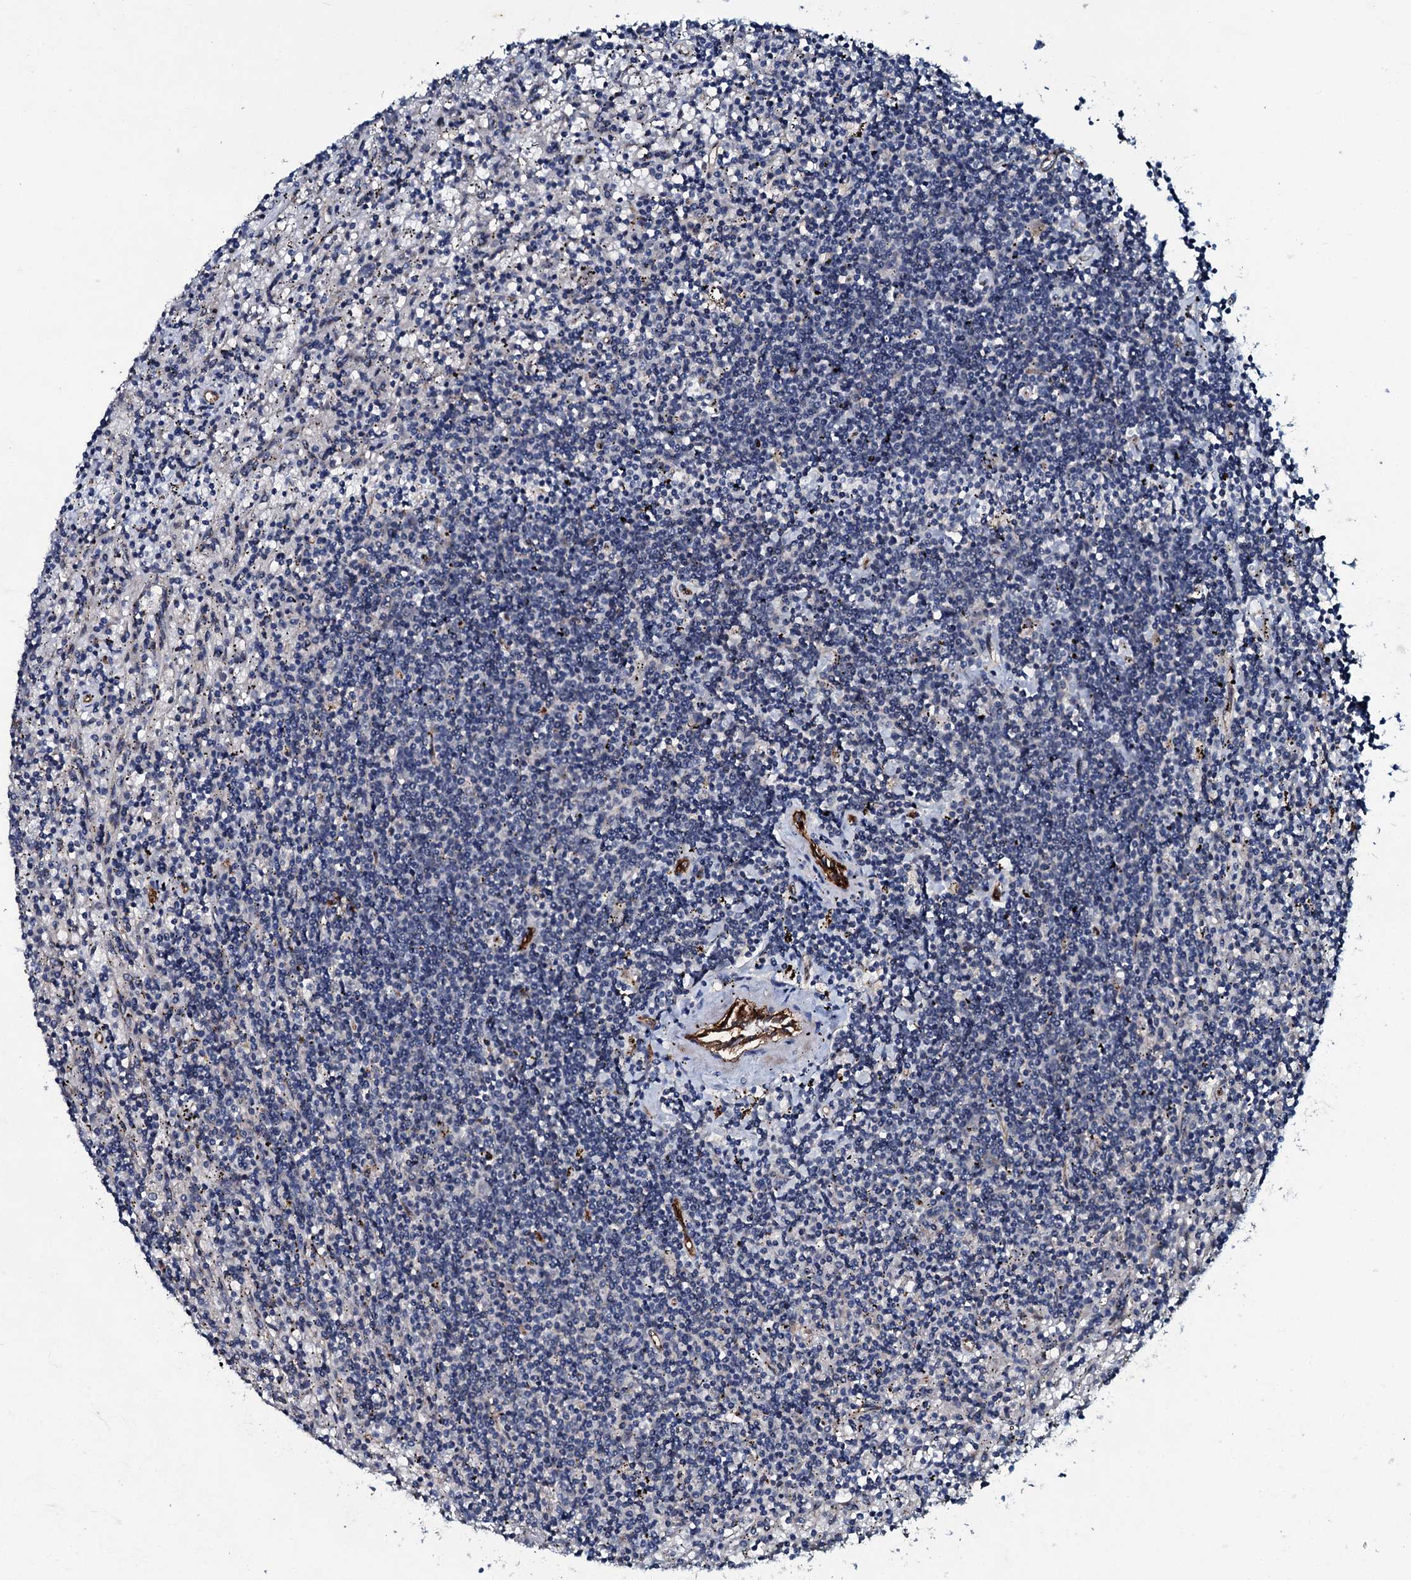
{"staining": {"intensity": "negative", "quantity": "none", "location": "none"}, "tissue": "lymphoma", "cell_type": "Tumor cells", "image_type": "cancer", "snomed": [{"axis": "morphology", "description": "Malignant lymphoma, non-Hodgkin's type, Low grade"}, {"axis": "topography", "description": "Spleen"}], "caption": "Protein analysis of low-grade malignant lymphoma, non-Hodgkin's type shows no significant staining in tumor cells.", "gene": "CLEC14A", "patient": {"sex": "male", "age": 76}}